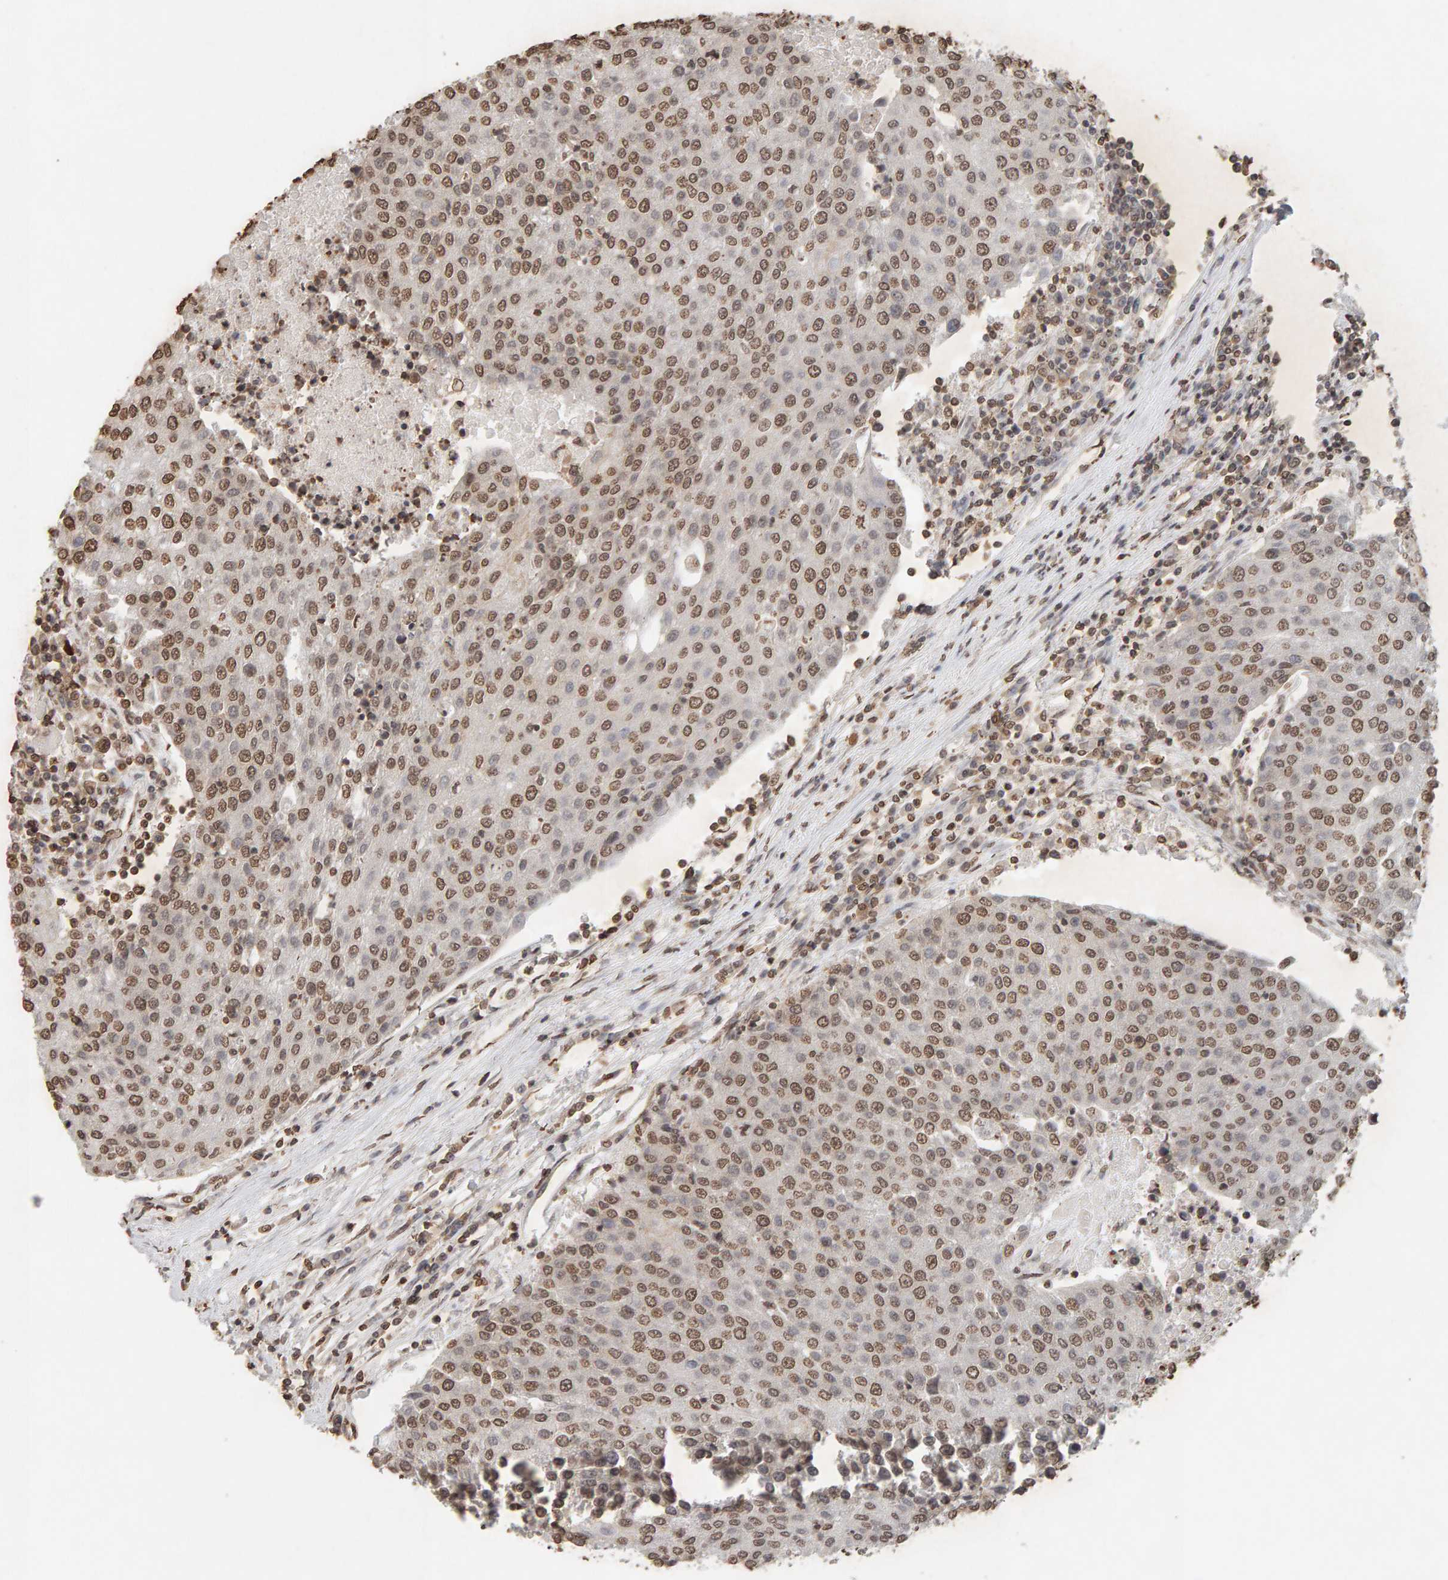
{"staining": {"intensity": "moderate", "quantity": ">75%", "location": "nuclear"}, "tissue": "urothelial cancer", "cell_type": "Tumor cells", "image_type": "cancer", "snomed": [{"axis": "morphology", "description": "Urothelial carcinoma, High grade"}, {"axis": "topography", "description": "Urinary bladder"}], "caption": "Human urothelial carcinoma (high-grade) stained with a protein marker demonstrates moderate staining in tumor cells.", "gene": "DNAJB5", "patient": {"sex": "female", "age": 85}}